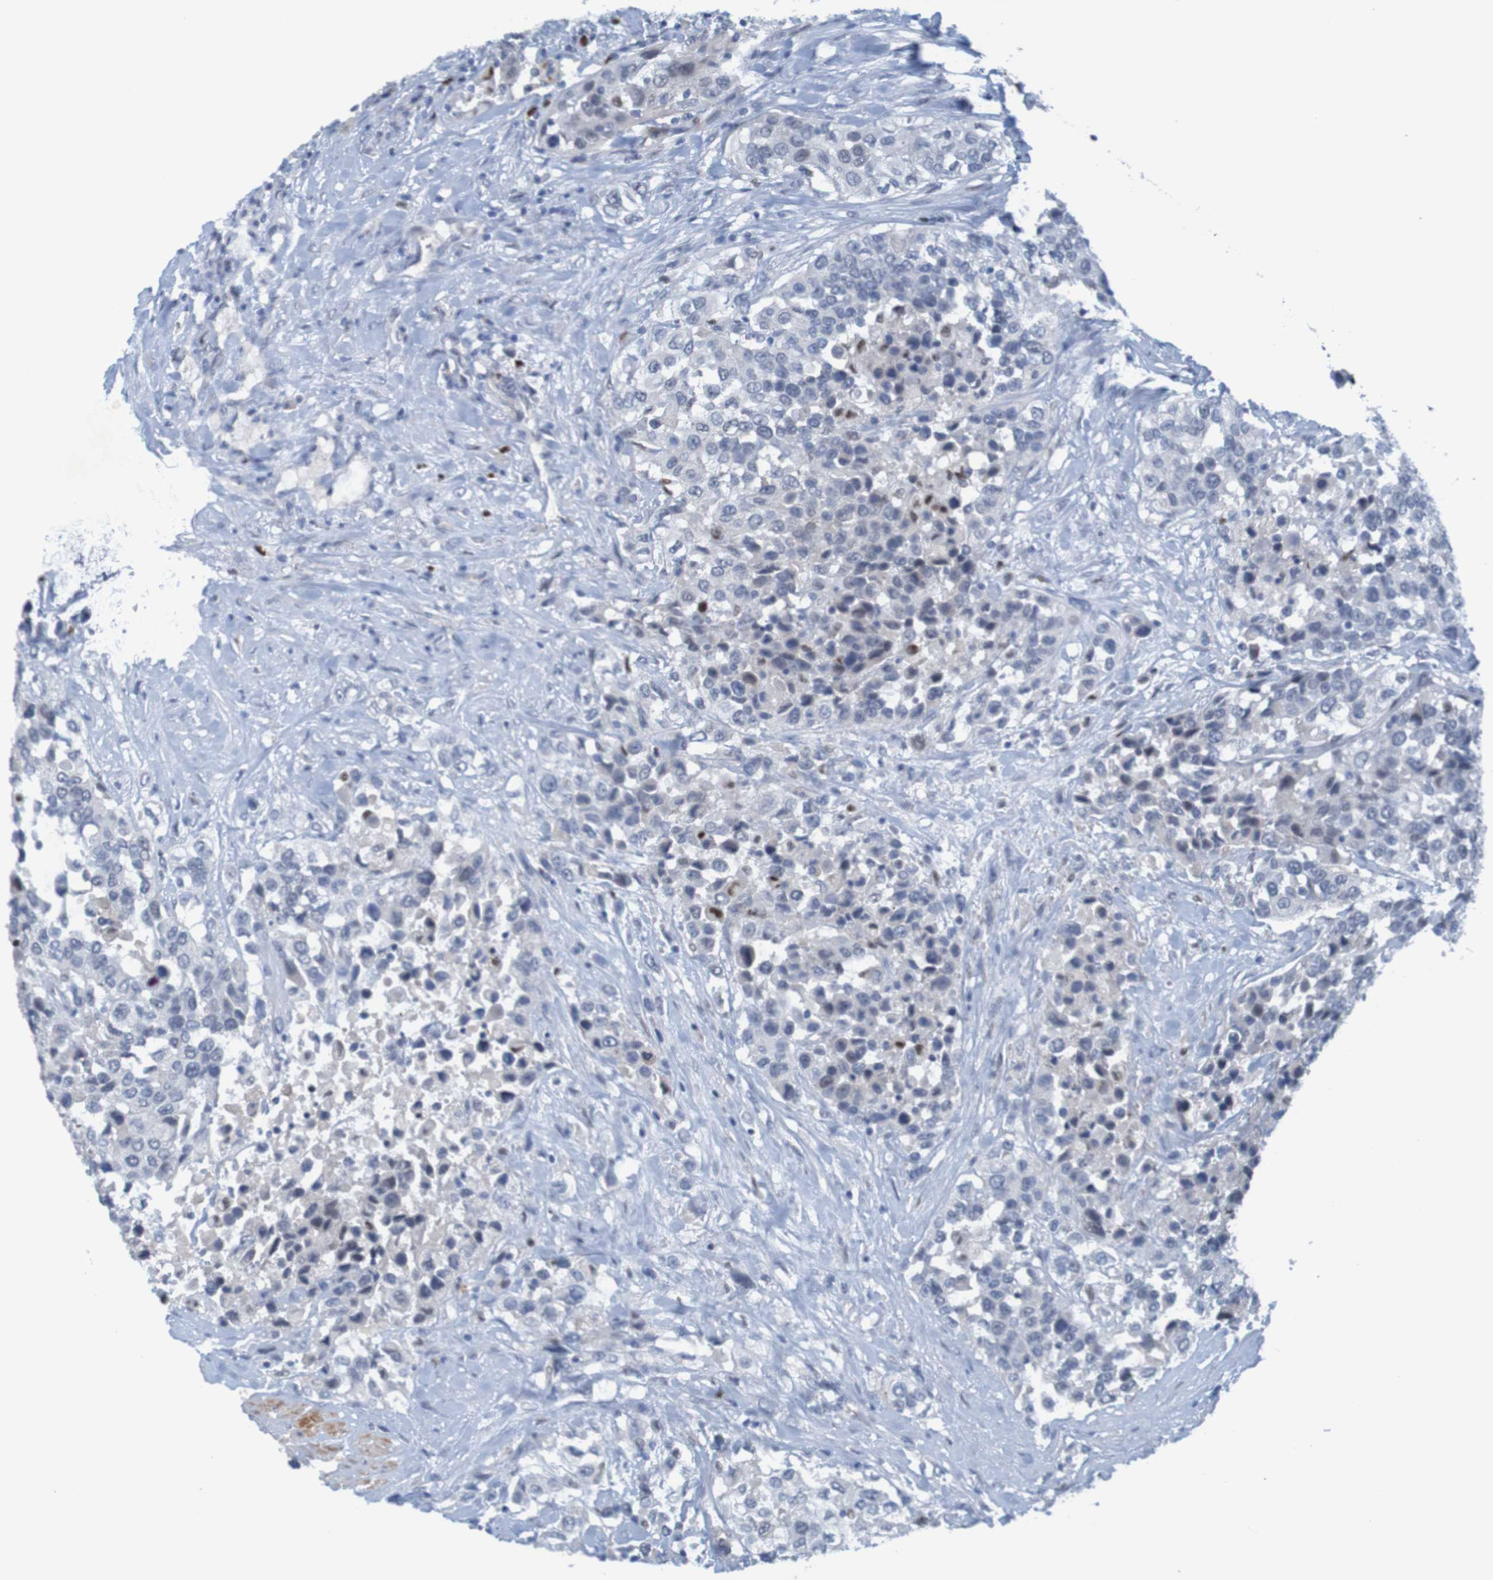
{"staining": {"intensity": "negative", "quantity": "none", "location": "none"}, "tissue": "urothelial cancer", "cell_type": "Tumor cells", "image_type": "cancer", "snomed": [{"axis": "morphology", "description": "Urothelial carcinoma, High grade"}, {"axis": "topography", "description": "Urinary bladder"}], "caption": "Image shows no significant protein expression in tumor cells of urothelial carcinoma (high-grade).", "gene": "USP36", "patient": {"sex": "female", "age": 80}}